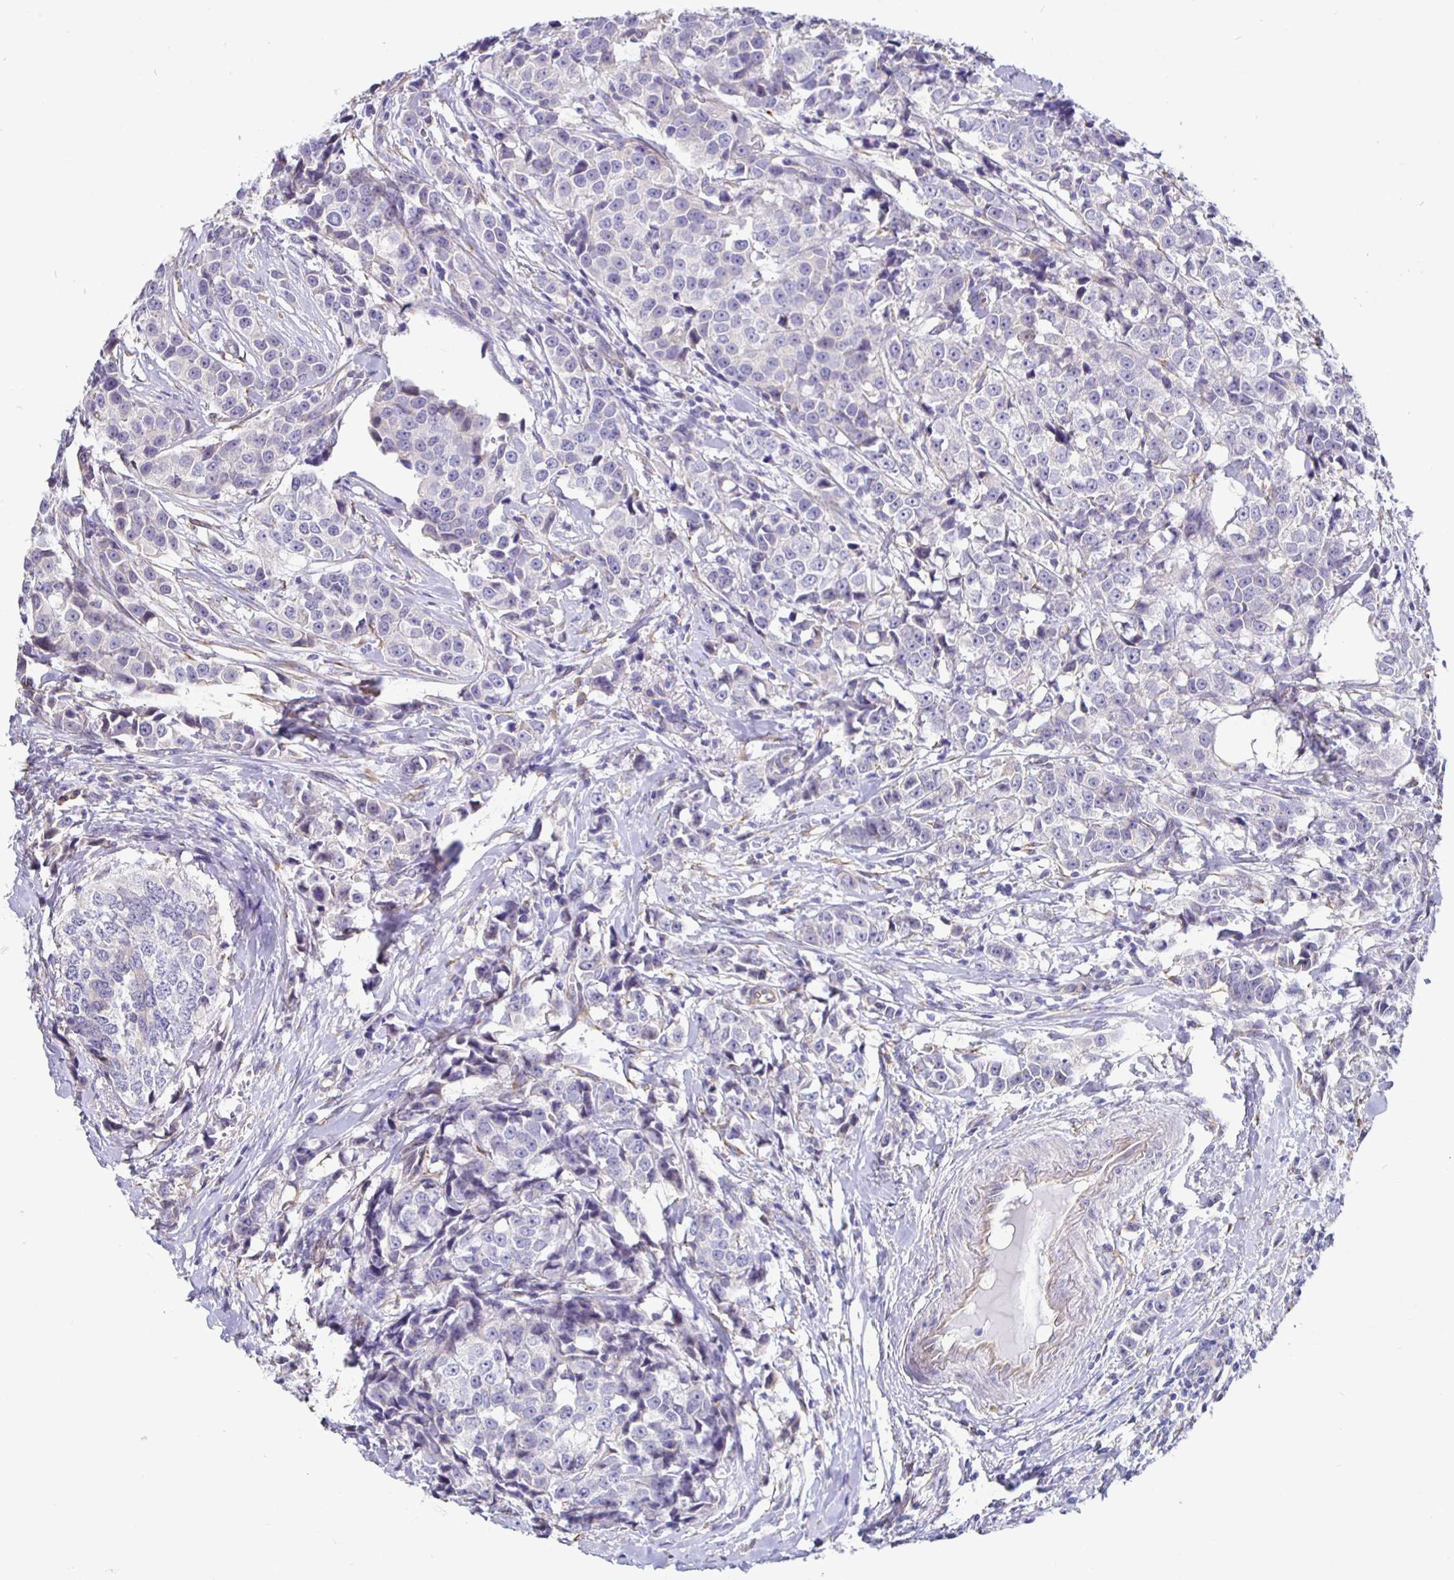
{"staining": {"intensity": "negative", "quantity": "none", "location": "none"}, "tissue": "breast cancer", "cell_type": "Tumor cells", "image_type": "cancer", "snomed": [{"axis": "morphology", "description": "Duct carcinoma"}, {"axis": "topography", "description": "Breast"}], "caption": "Photomicrograph shows no protein staining in tumor cells of intraductal carcinoma (breast) tissue. (Brightfield microscopy of DAB (3,3'-diaminobenzidine) immunohistochemistry (IHC) at high magnification).", "gene": "DNAI2", "patient": {"sex": "female", "age": 80}}